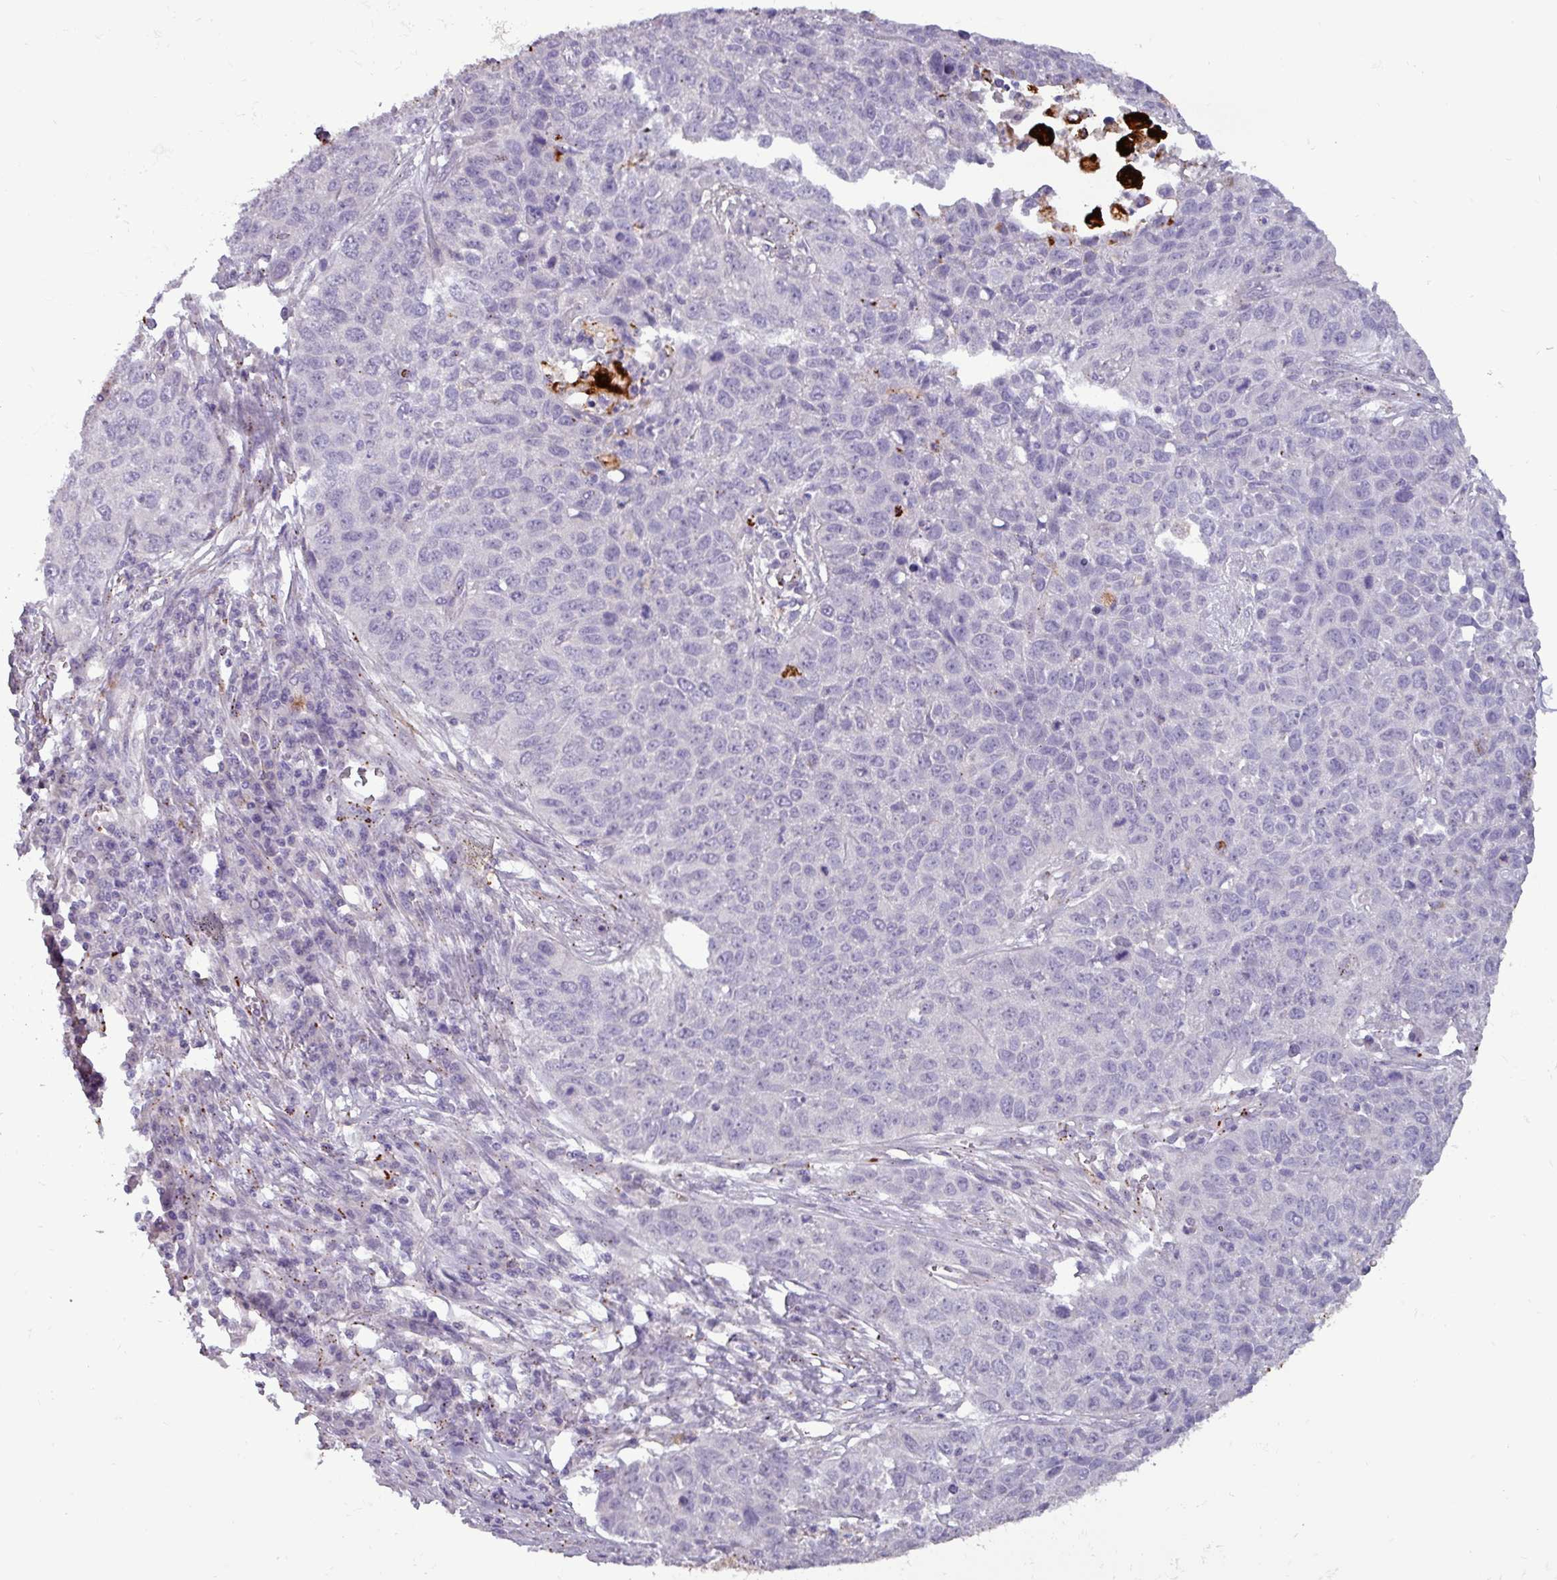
{"staining": {"intensity": "negative", "quantity": "none", "location": "none"}, "tissue": "lung cancer", "cell_type": "Tumor cells", "image_type": "cancer", "snomed": [{"axis": "morphology", "description": "Squamous cell carcinoma, NOS"}, {"axis": "topography", "description": "Lung"}], "caption": "Human lung squamous cell carcinoma stained for a protein using immunohistochemistry displays no staining in tumor cells.", "gene": "PLIN2", "patient": {"sex": "male", "age": 76}}